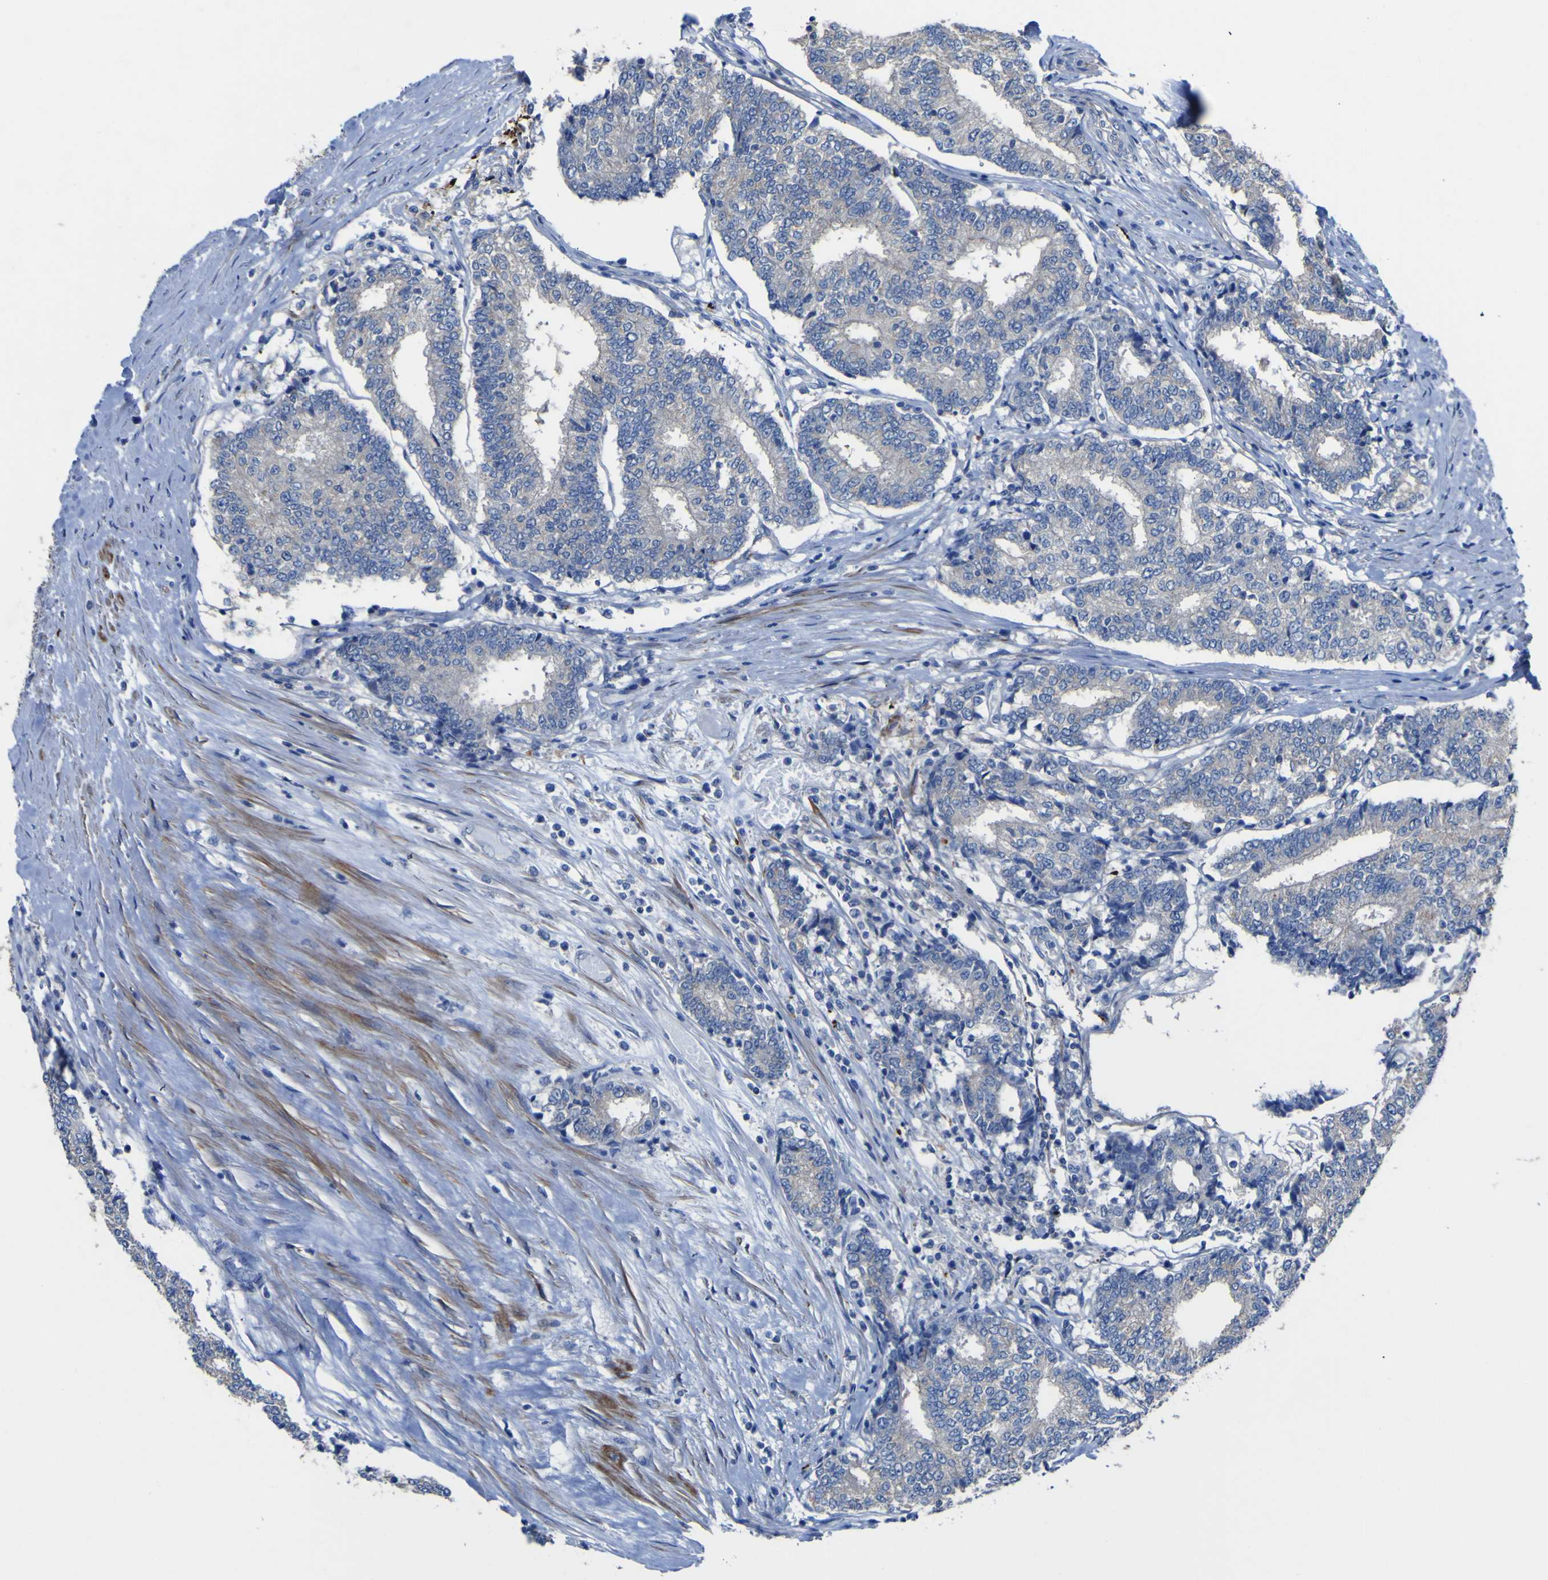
{"staining": {"intensity": "negative", "quantity": "none", "location": "none"}, "tissue": "prostate cancer", "cell_type": "Tumor cells", "image_type": "cancer", "snomed": [{"axis": "morphology", "description": "Normal tissue, NOS"}, {"axis": "morphology", "description": "Adenocarcinoma, High grade"}, {"axis": "topography", "description": "Prostate"}, {"axis": "topography", "description": "Seminal veicle"}], "caption": "Immunohistochemistry (IHC) micrograph of adenocarcinoma (high-grade) (prostate) stained for a protein (brown), which demonstrates no staining in tumor cells.", "gene": "AGO4", "patient": {"sex": "male", "age": 55}}